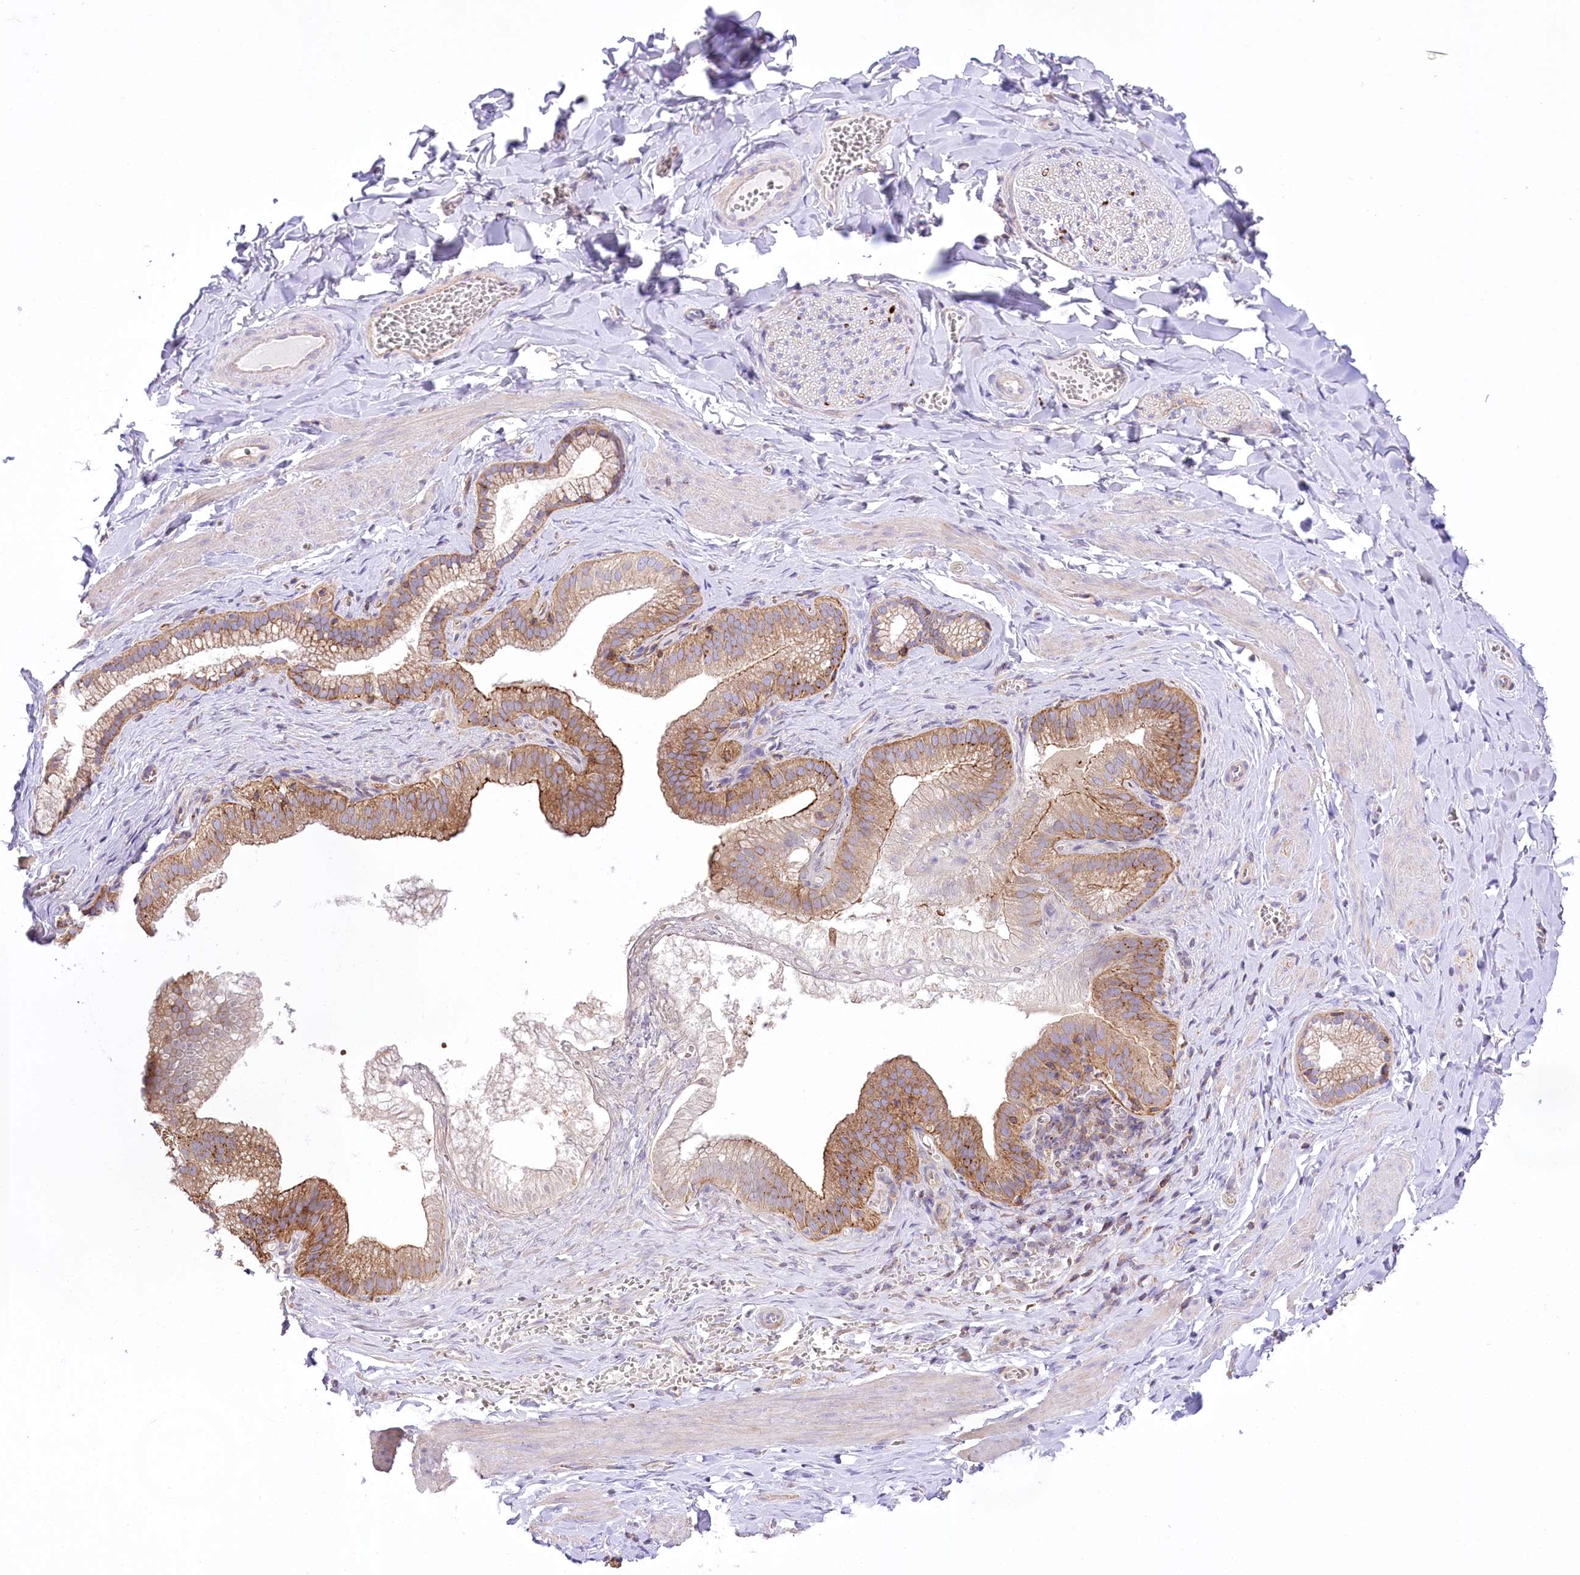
{"staining": {"intensity": "negative", "quantity": "none", "location": "none"}, "tissue": "adipose tissue", "cell_type": "Adipocytes", "image_type": "normal", "snomed": [{"axis": "morphology", "description": "Normal tissue, NOS"}, {"axis": "topography", "description": "Gallbladder"}, {"axis": "topography", "description": "Peripheral nerve tissue"}], "caption": "Adipocytes are negative for brown protein staining in benign adipose tissue. (Immunohistochemistry, brightfield microscopy, high magnification).", "gene": "FAM216A", "patient": {"sex": "male", "age": 38}}